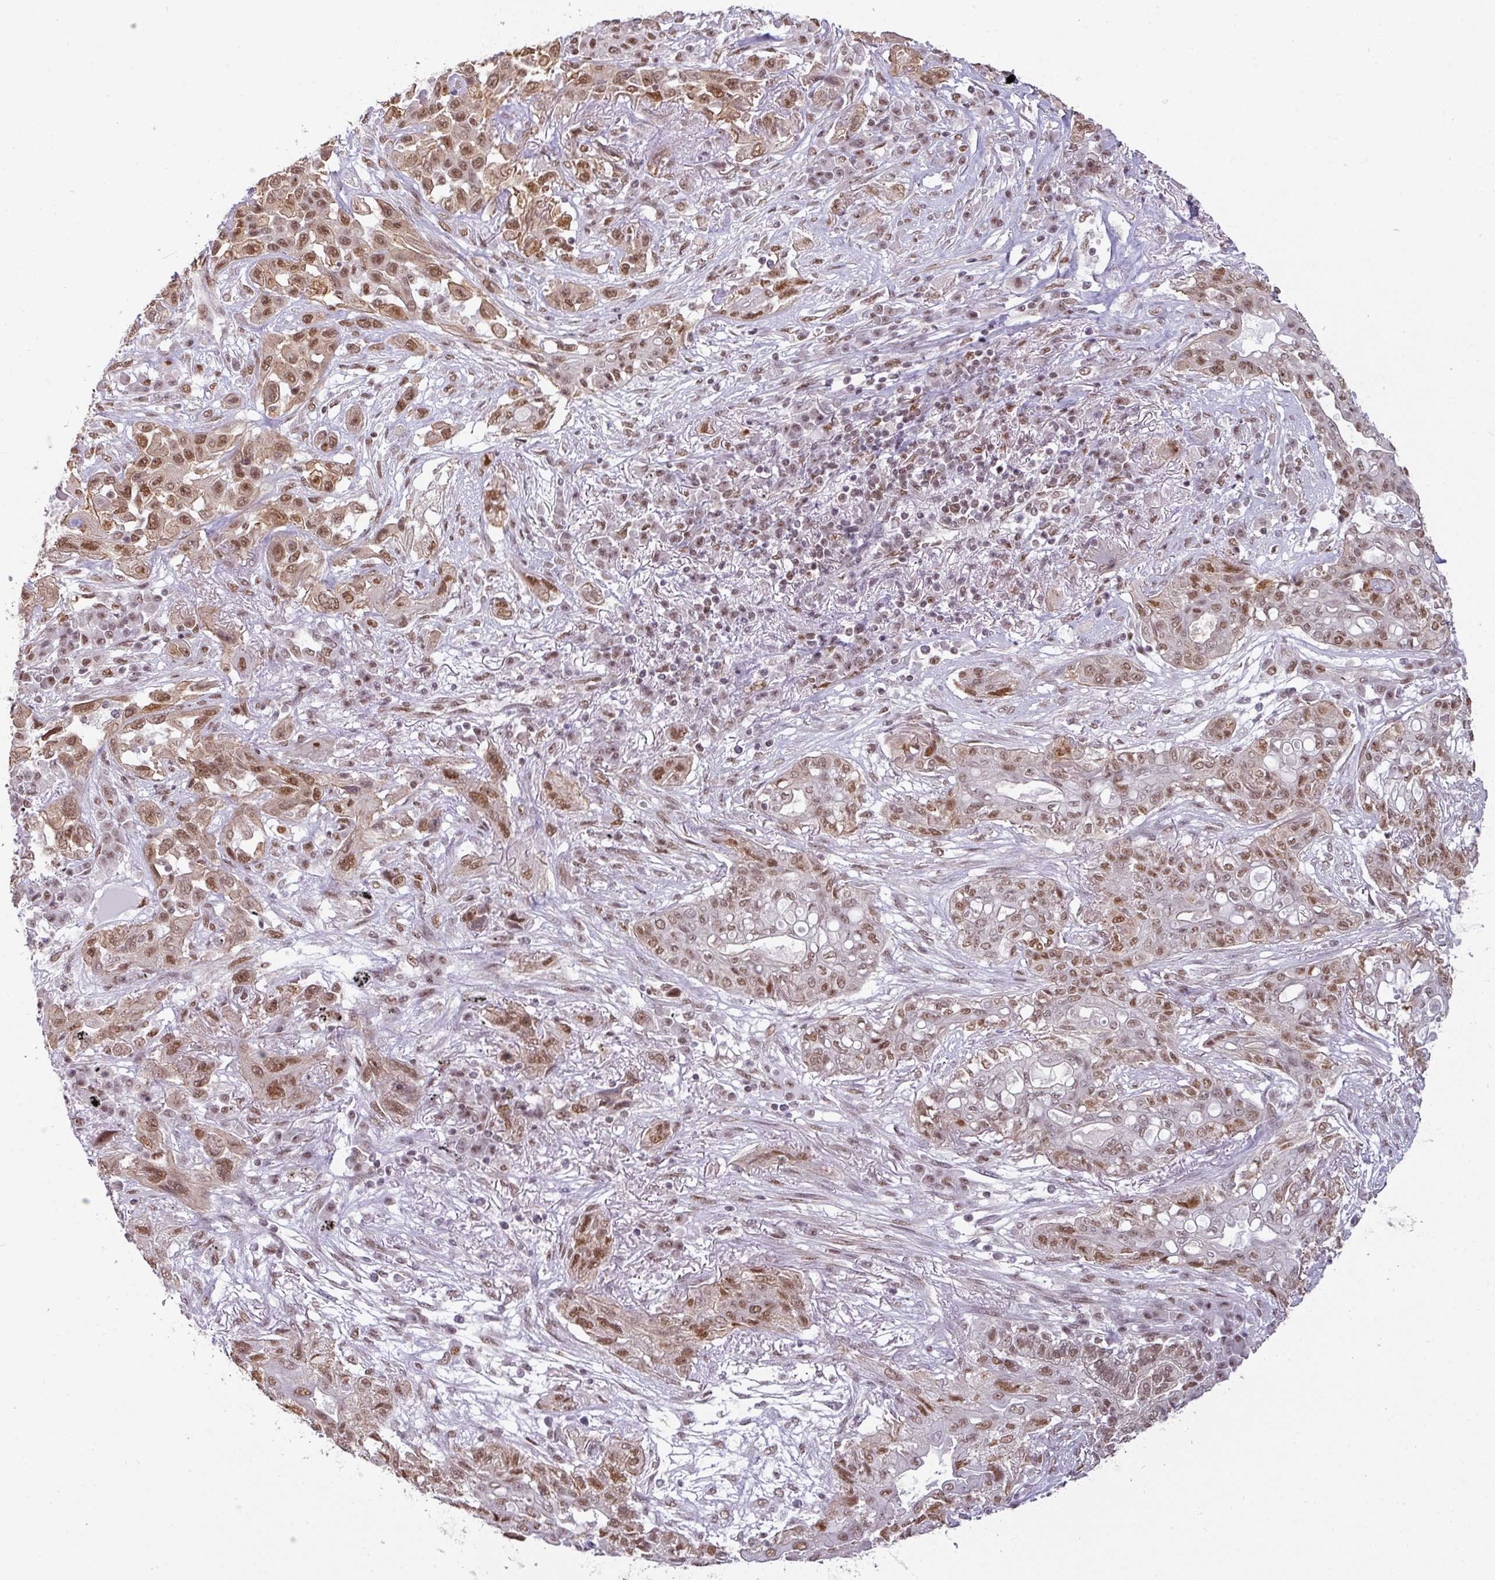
{"staining": {"intensity": "moderate", "quantity": ">75%", "location": "nuclear"}, "tissue": "lung cancer", "cell_type": "Tumor cells", "image_type": "cancer", "snomed": [{"axis": "morphology", "description": "Squamous cell carcinoma, NOS"}, {"axis": "topography", "description": "Lung"}], "caption": "An immunohistochemistry (IHC) micrograph of neoplastic tissue is shown. Protein staining in brown labels moderate nuclear positivity in squamous cell carcinoma (lung) within tumor cells.", "gene": "NCOA5", "patient": {"sex": "female", "age": 70}}